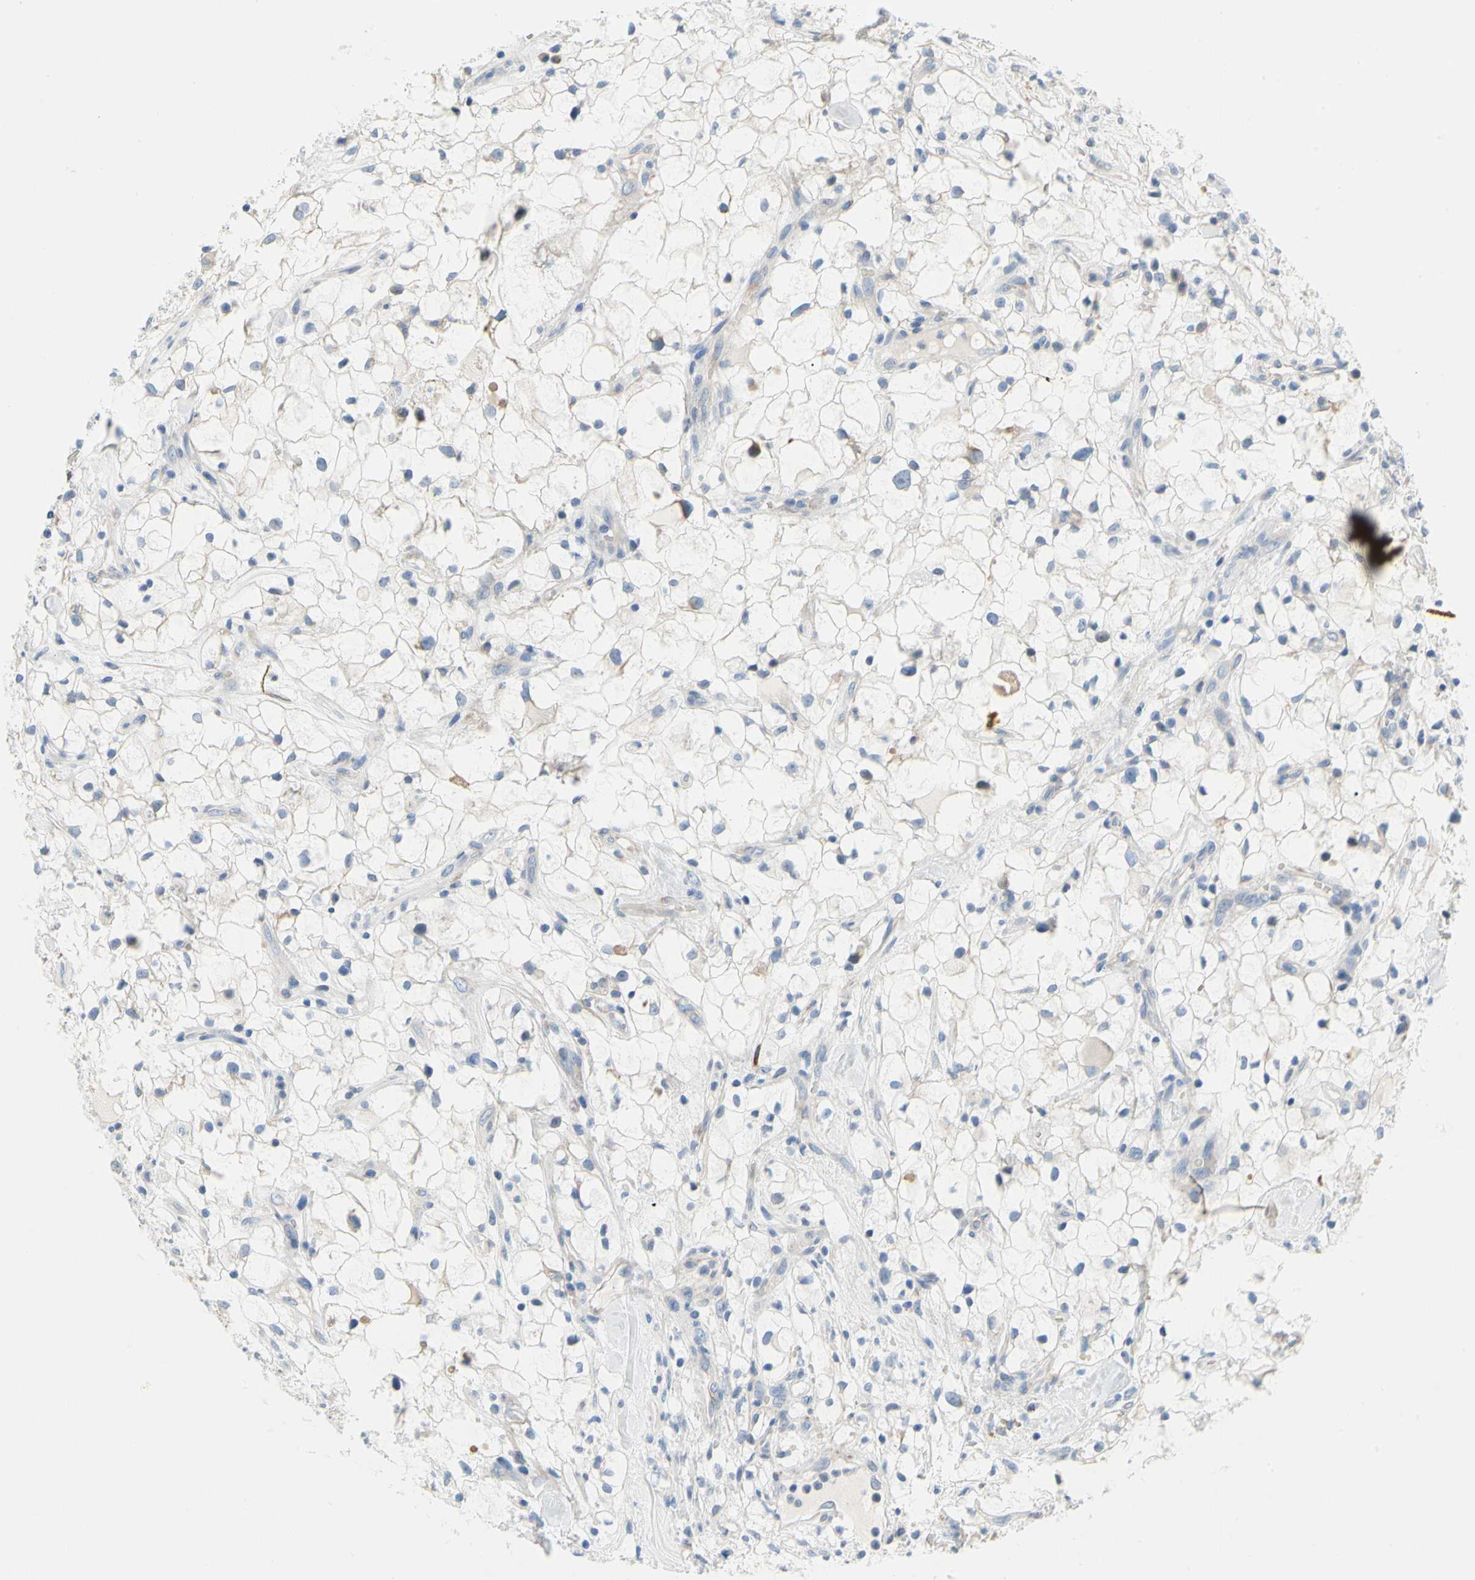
{"staining": {"intensity": "negative", "quantity": "none", "location": "none"}, "tissue": "renal cancer", "cell_type": "Tumor cells", "image_type": "cancer", "snomed": [{"axis": "morphology", "description": "Adenocarcinoma, NOS"}, {"axis": "topography", "description": "Kidney"}], "caption": "Immunohistochemical staining of human renal adenocarcinoma shows no significant expression in tumor cells.", "gene": "STXBP1", "patient": {"sex": "female", "age": 60}}